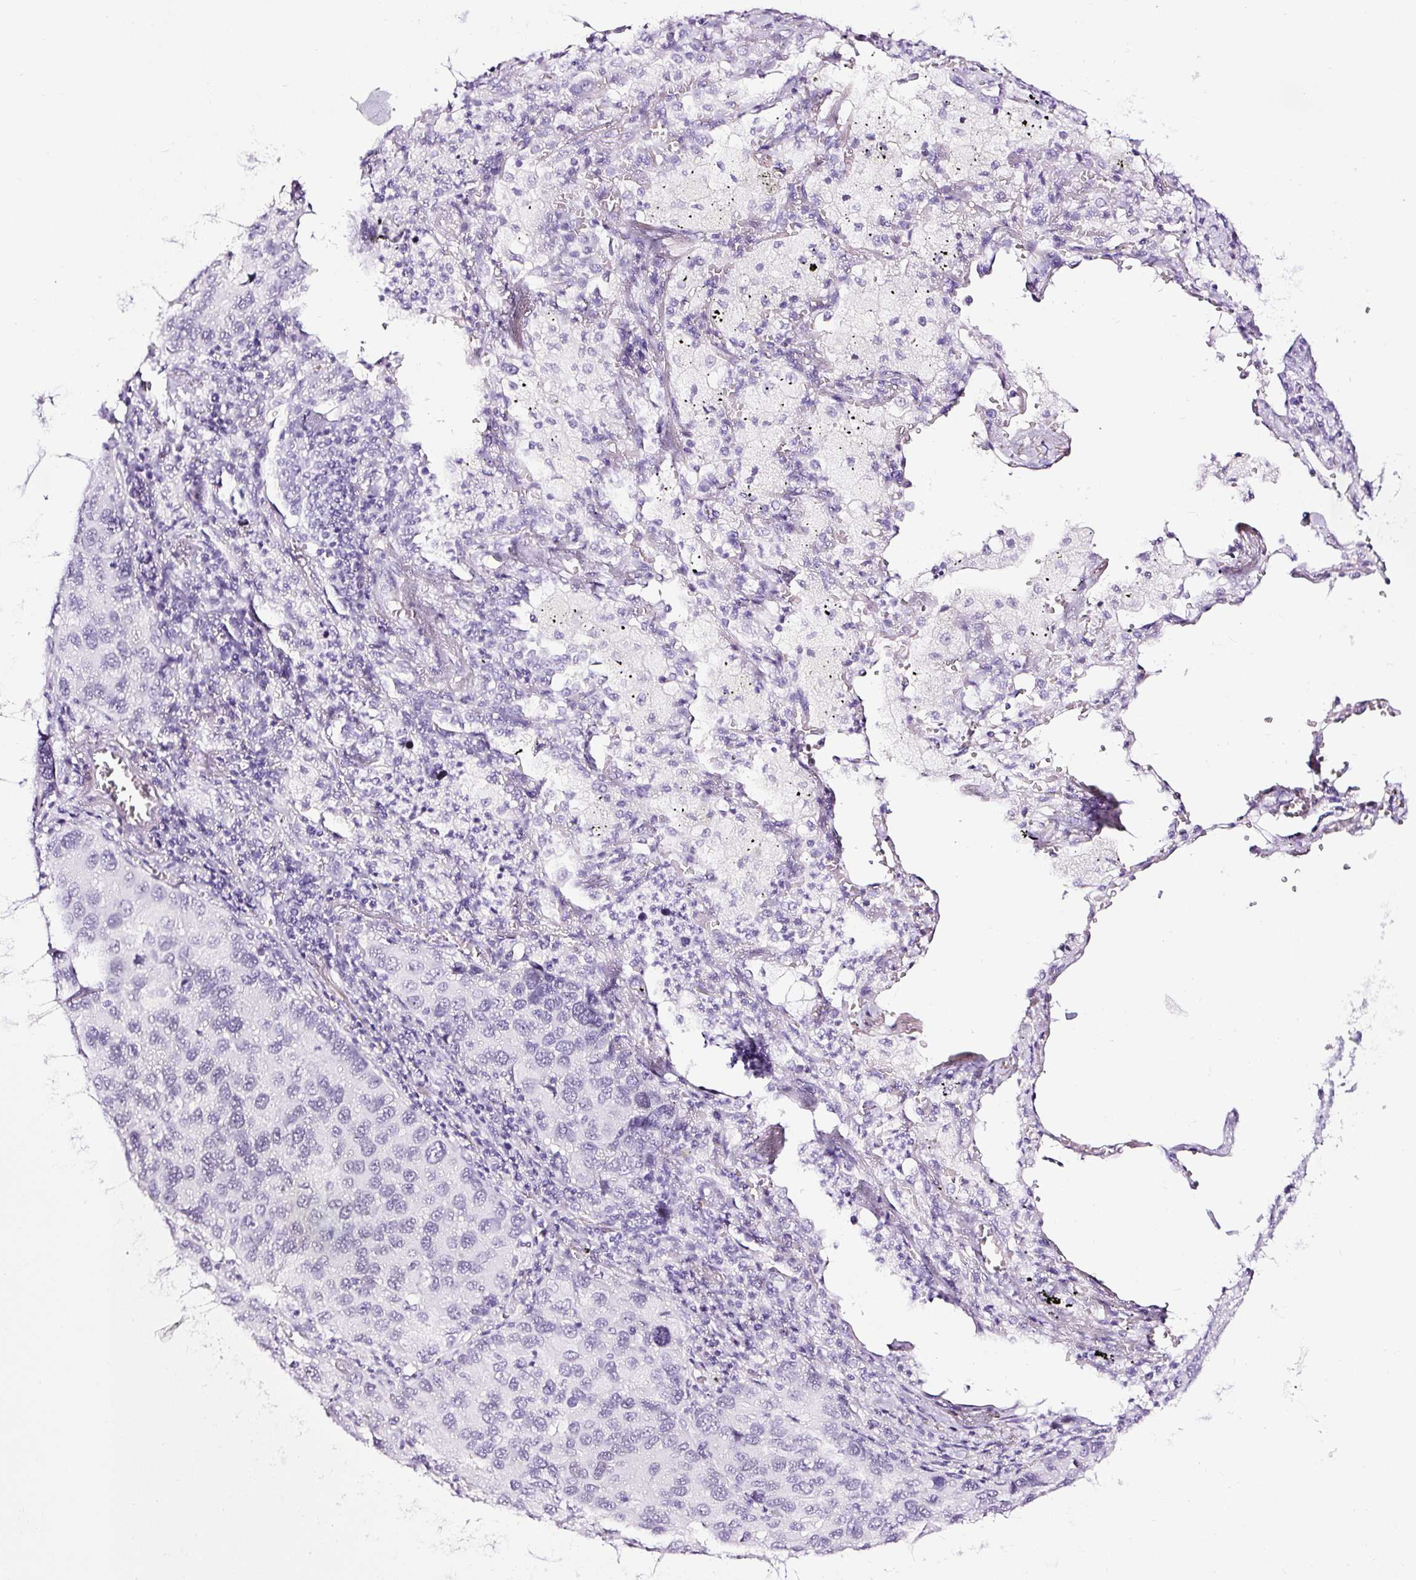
{"staining": {"intensity": "negative", "quantity": "none", "location": "none"}, "tissue": "lung cancer", "cell_type": "Tumor cells", "image_type": "cancer", "snomed": [{"axis": "morphology", "description": "Aneuploidy"}, {"axis": "morphology", "description": "Adenocarcinoma, NOS"}, {"axis": "topography", "description": "Lymph node"}, {"axis": "topography", "description": "Lung"}], "caption": "DAB (3,3'-diaminobenzidine) immunohistochemical staining of human adenocarcinoma (lung) displays no significant staining in tumor cells.", "gene": "NPHS2", "patient": {"sex": "female", "age": 74}}